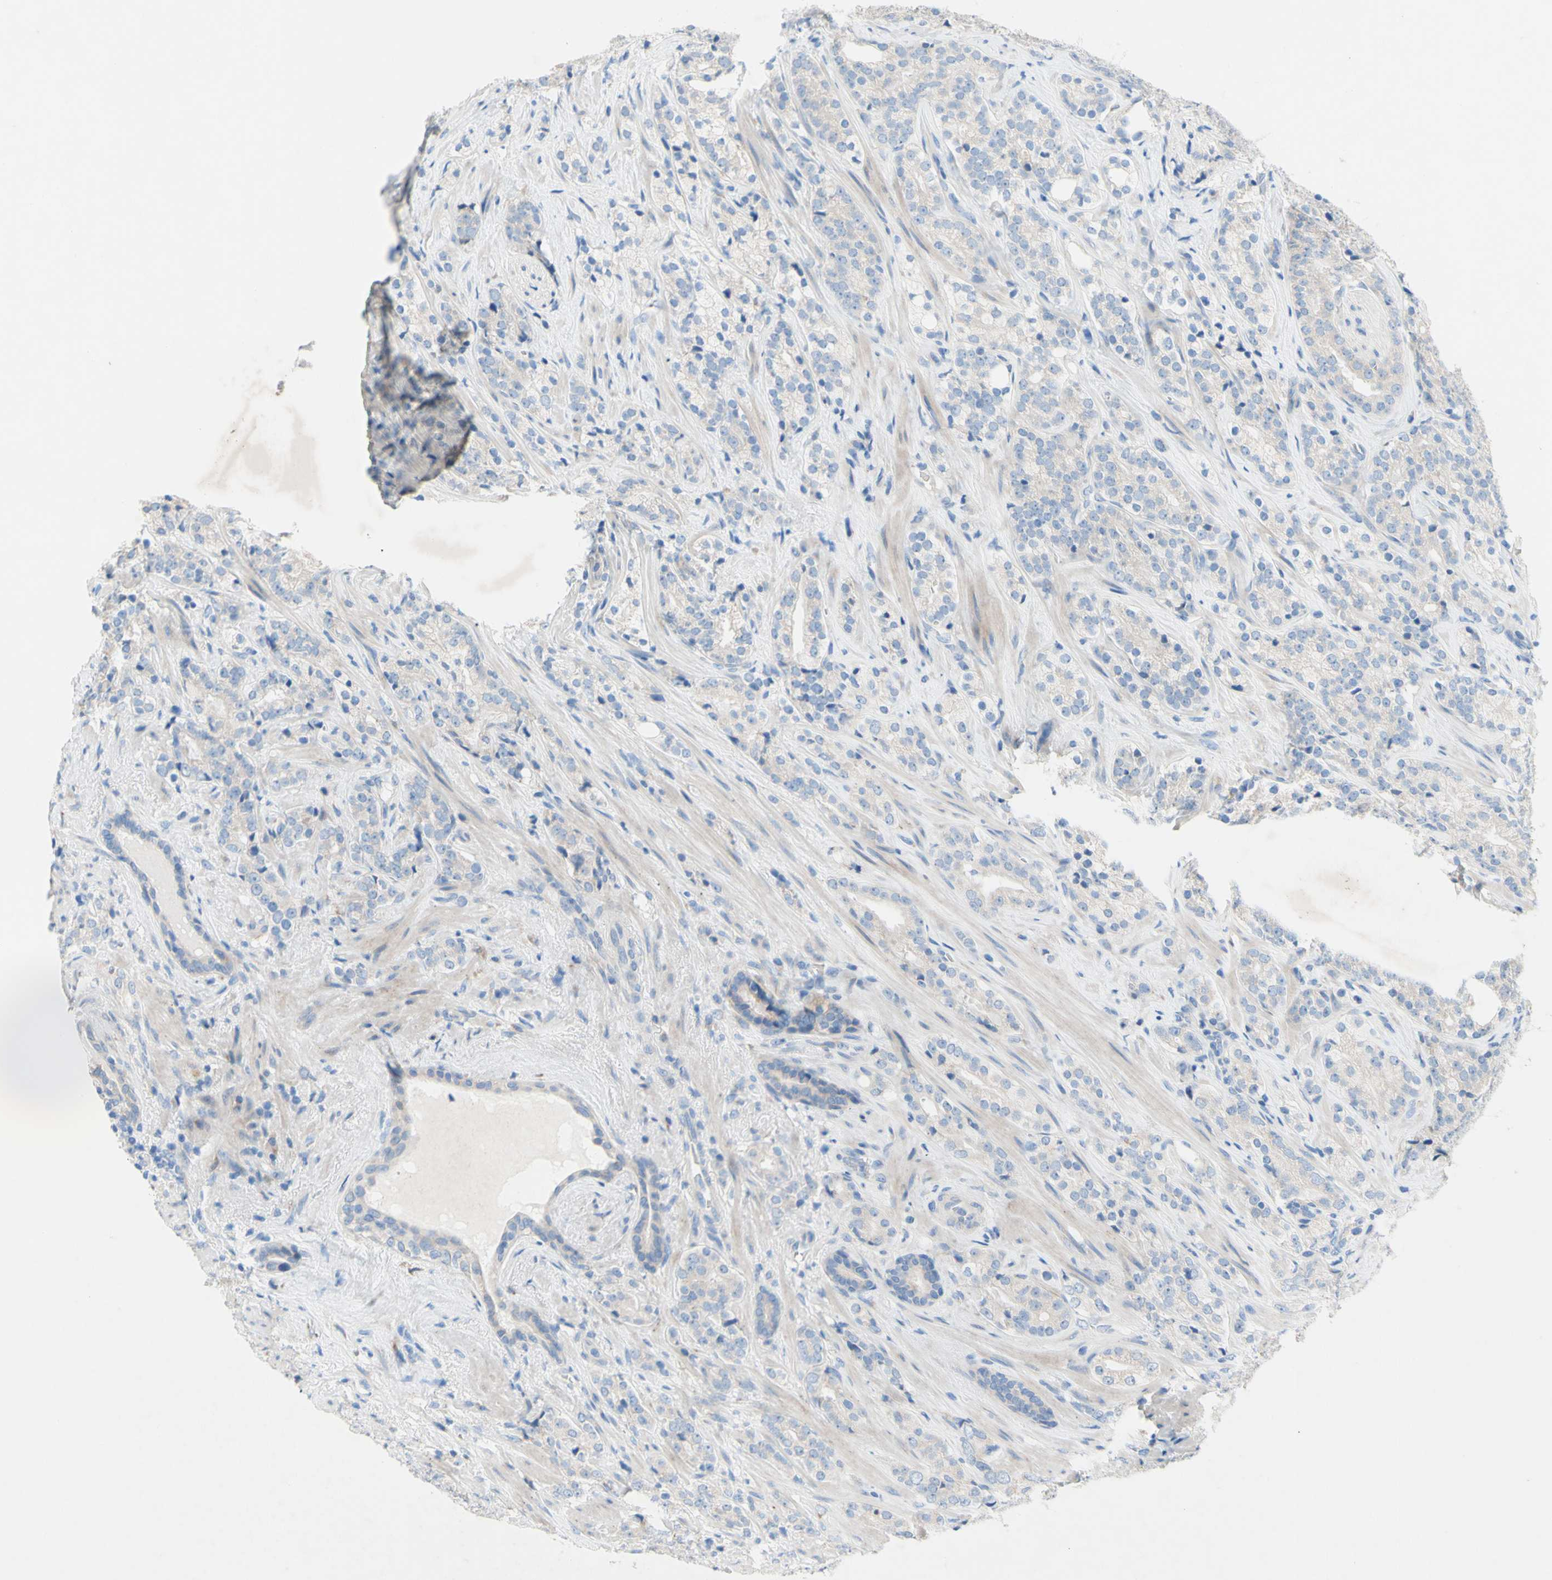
{"staining": {"intensity": "negative", "quantity": "none", "location": "none"}, "tissue": "prostate cancer", "cell_type": "Tumor cells", "image_type": "cancer", "snomed": [{"axis": "morphology", "description": "Adenocarcinoma, High grade"}, {"axis": "topography", "description": "Prostate"}], "caption": "A histopathology image of human prostate cancer is negative for staining in tumor cells.", "gene": "TMIGD2", "patient": {"sex": "male", "age": 71}}